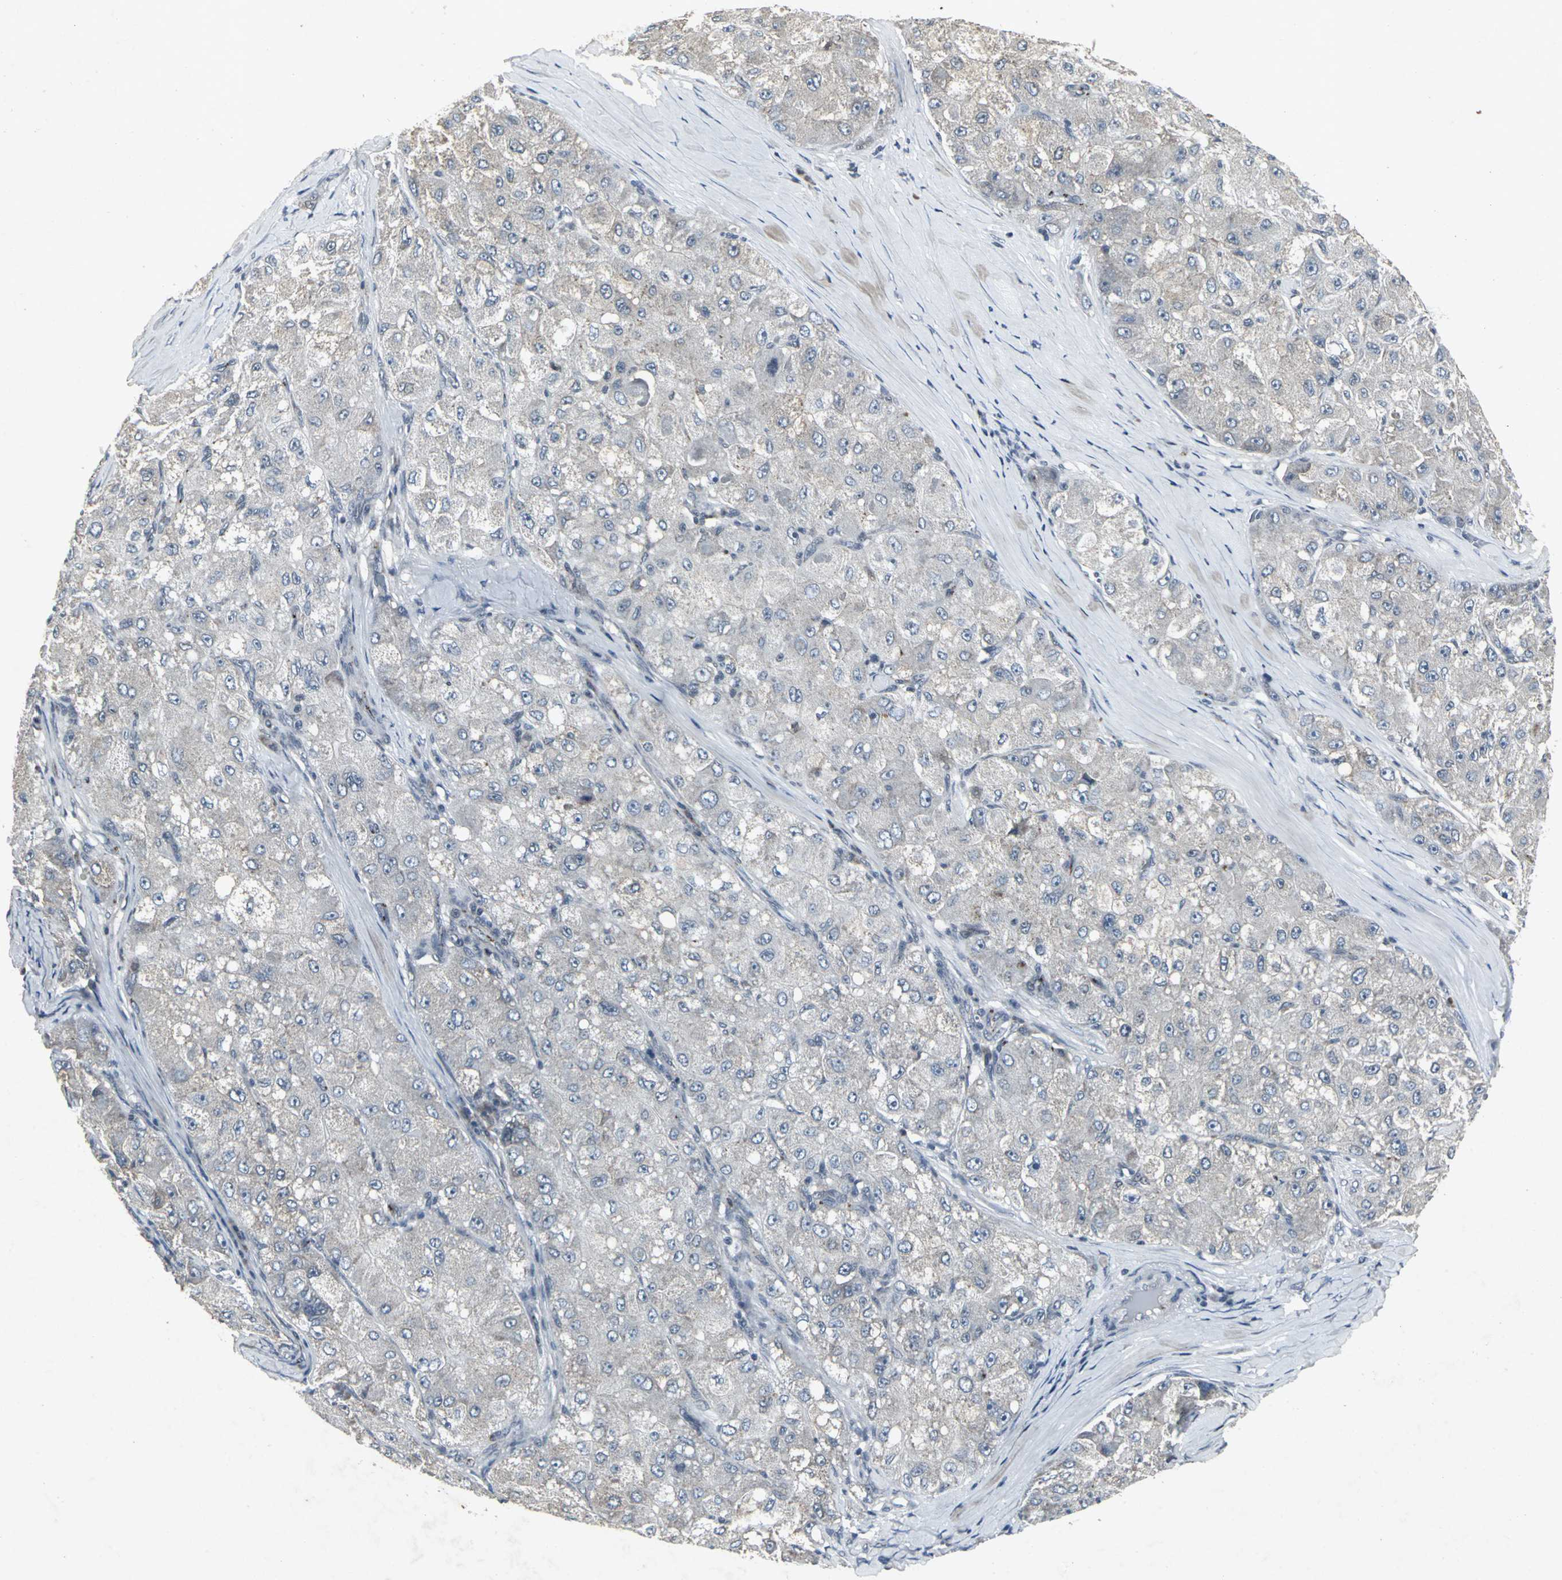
{"staining": {"intensity": "negative", "quantity": "none", "location": "none"}, "tissue": "liver cancer", "cell_type": "Tumor cells", "image_type": "cancer", "snomed": [{"axis": "morphology", "description": "Carcinoma, Hepatocellular, NOS"}, {"axis": "topography", "description": "Liver"}], "caption": "A micrograph of liver hepatocellular carcinoma stained for a protein displays no brown staining in tumor cells. (IHC, brightfield microscopy, high magnification).", "gene": "BMP4", "patient": {"sex": "male", "age": 80}}